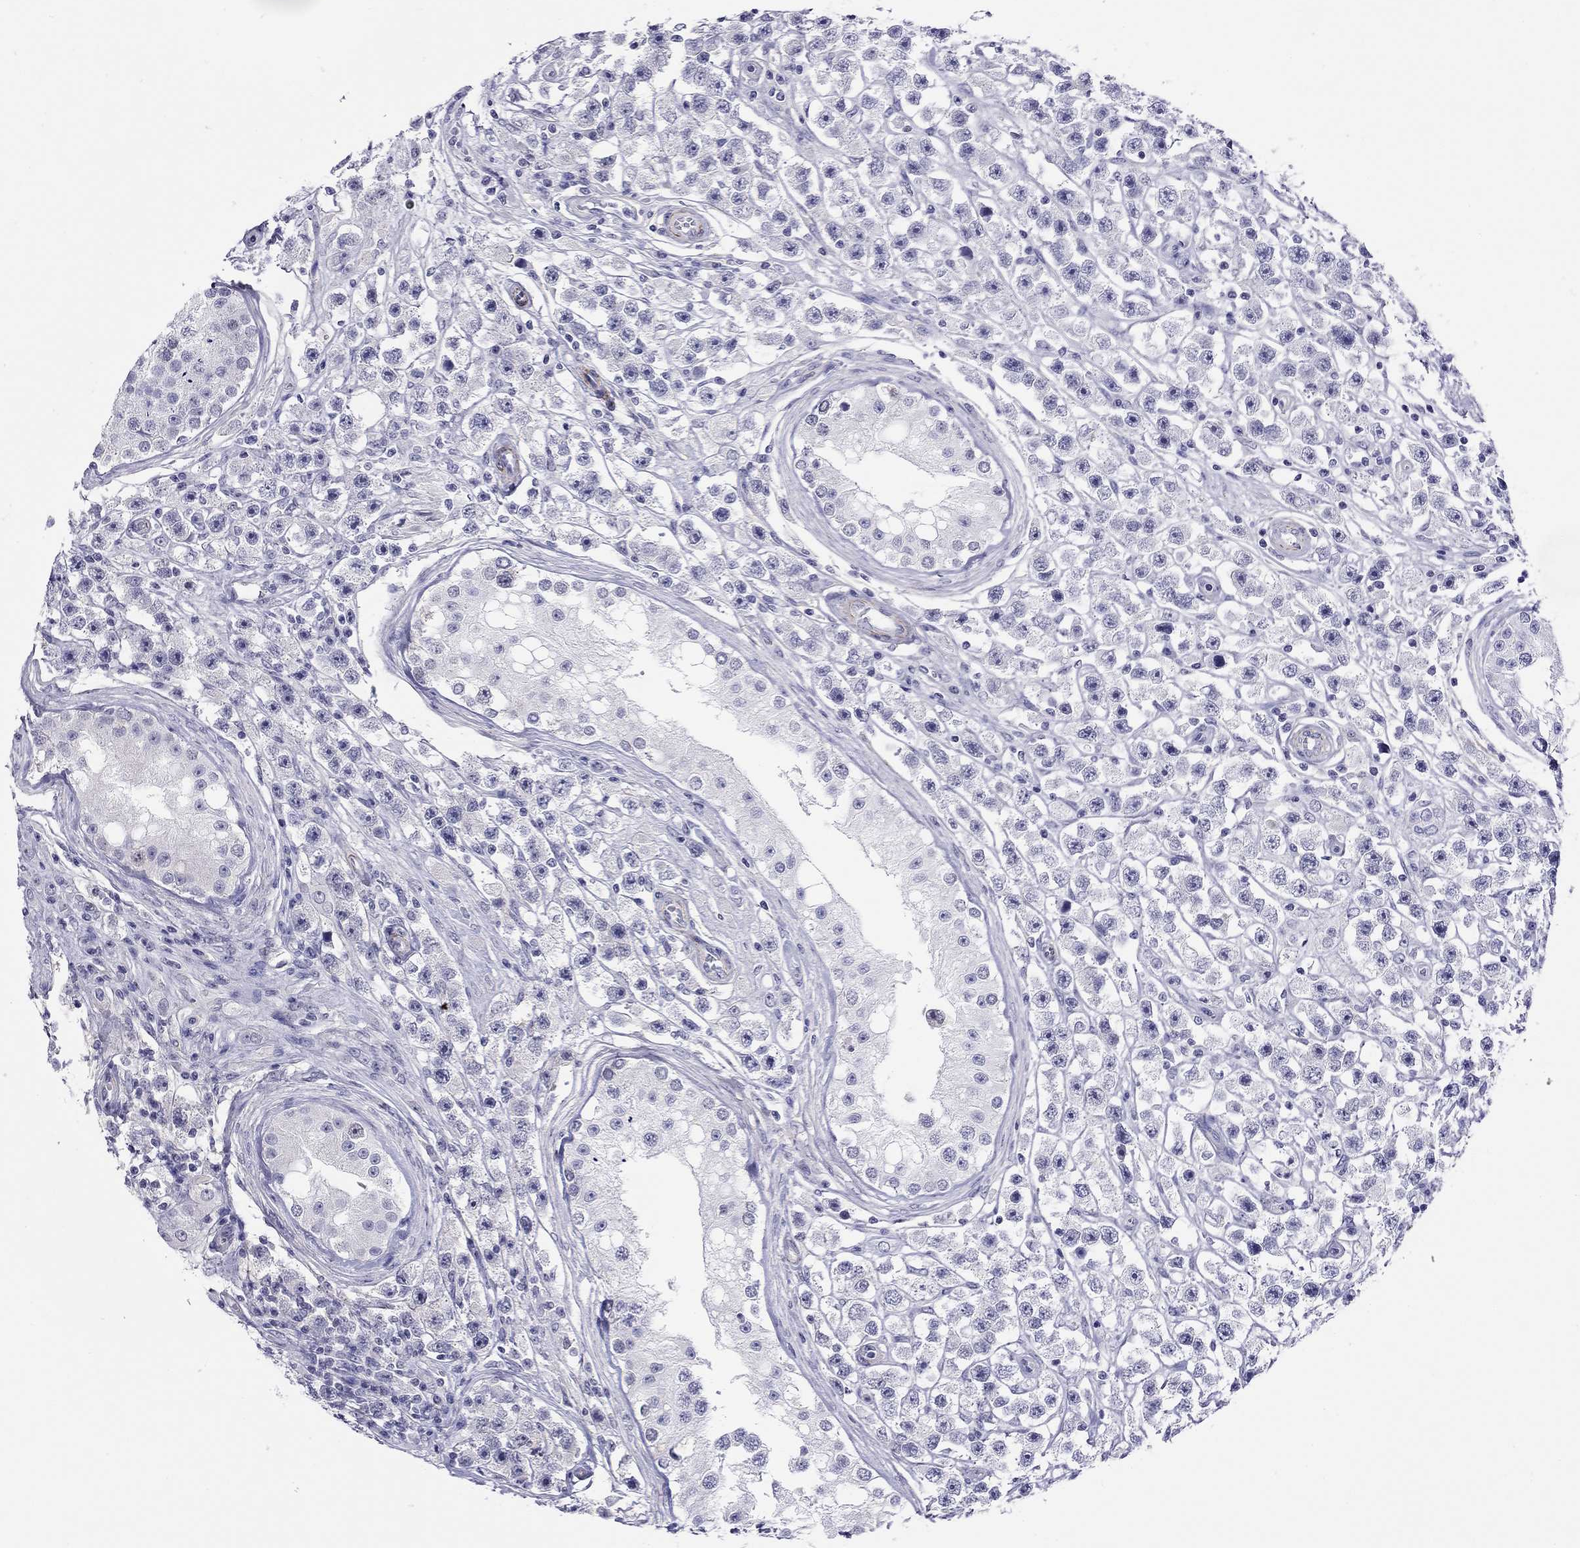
{"staining": {"intensity": "negative", "quantity": "none", "location": "none"}, "tissue": "testis cancer", "cell_type": "Tumor cells", "image_type": "cancer", "snomed": [{"axis": "morphology", "description": "Seminoma, NOS"}, {"axis": "topography", "description": "Testis"}], "caption": "IHC image of neoplastic tissue: testis cancer stained with DAB (3,3'-diaminobenzidine) displays no significant protein positivity in tumor cells.", "gene": "MYMX", "patient": {"sex": "male", "age": 45}}